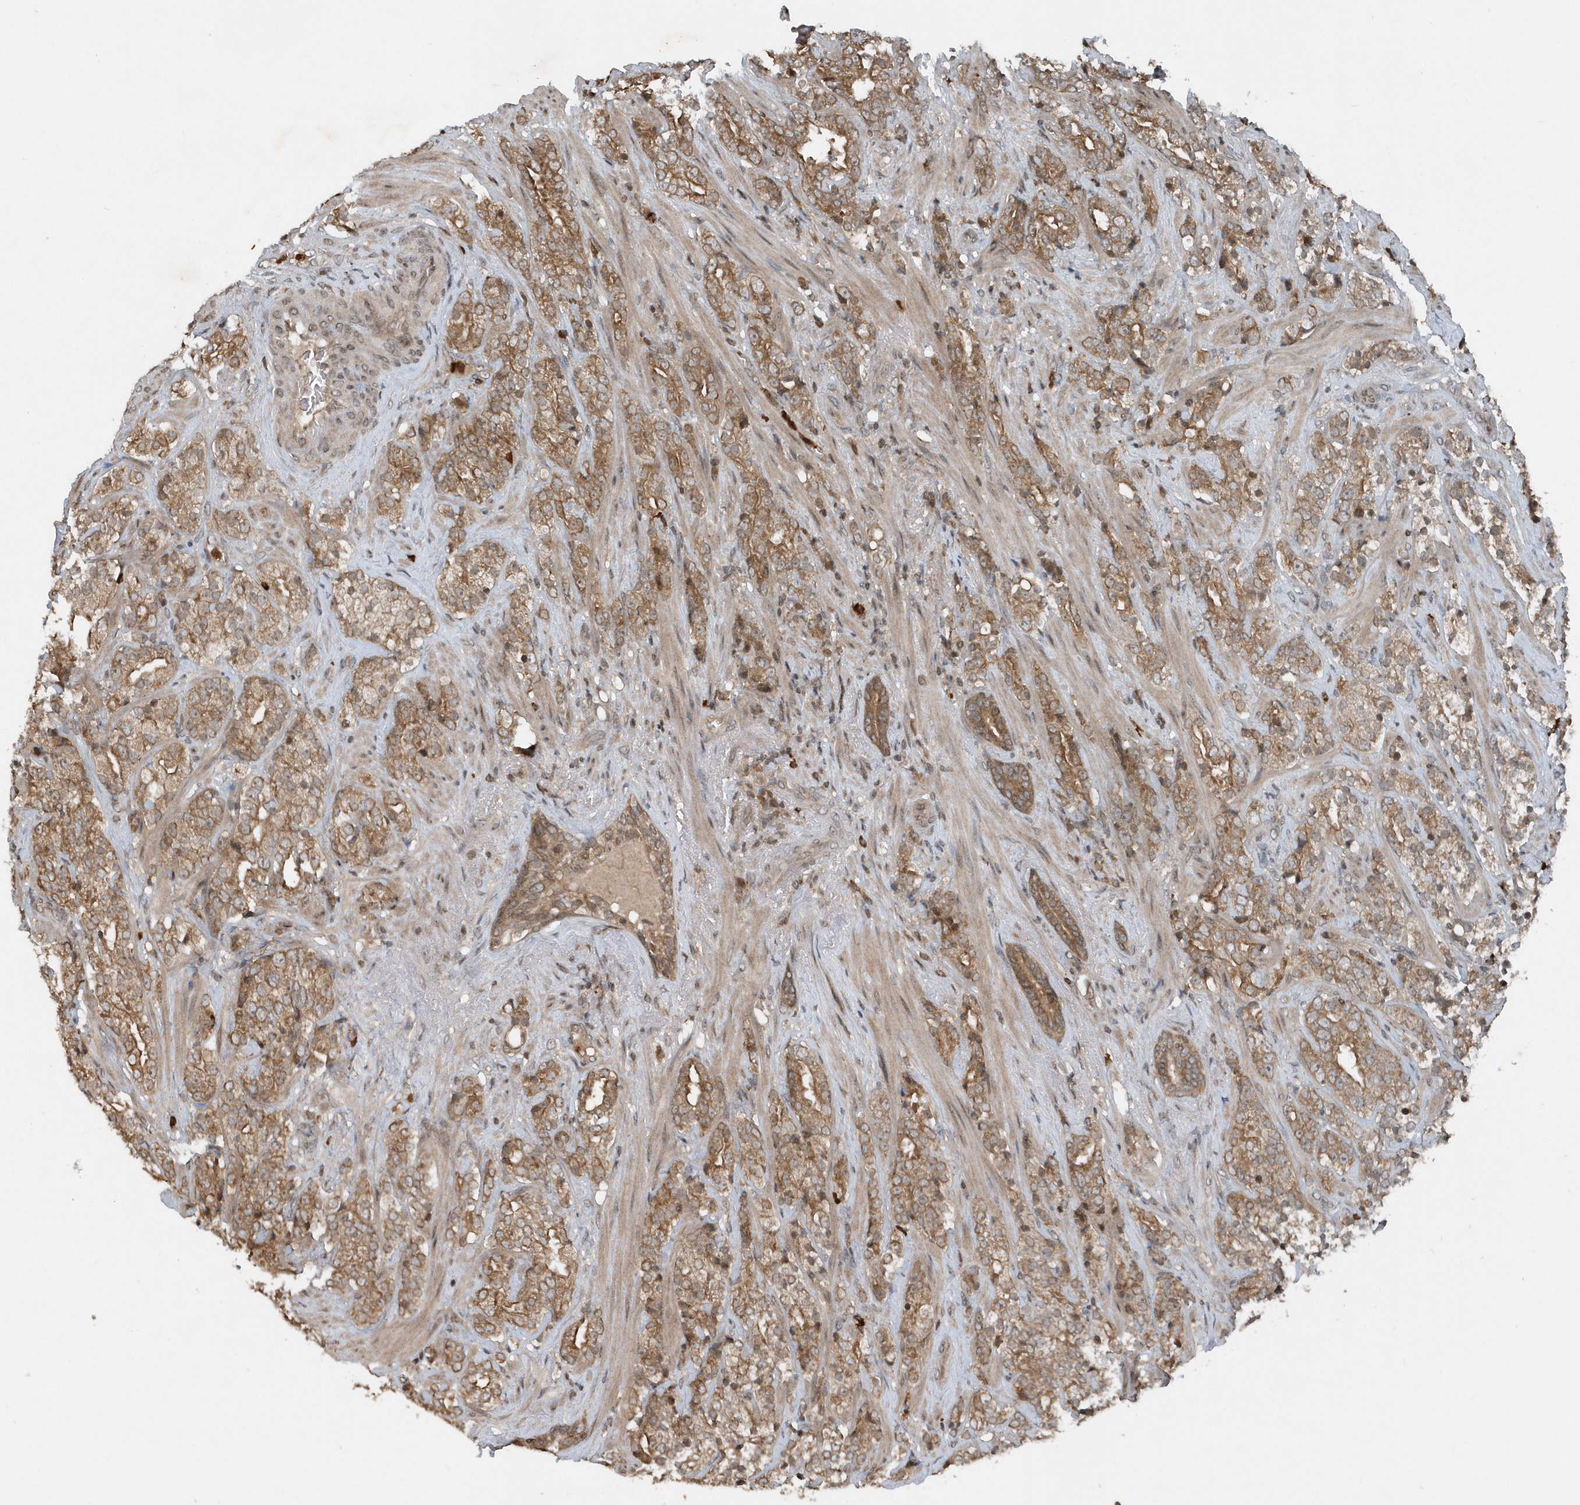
{"staining": {"intensity": "moderate", "quantity": ">75%", "location": "cytoplasmic/membranous"}, "tissue": "prostate cancer", "cell_type": "Tumor cells", "image_type": "cancer", "snomed": [{"axis": "morphology", "description": "Adenocarcinoma, High grade"}, {"axis": "topography", "description": "Prostate"}], "caption": "This micrograph exhibits adenocarcinoma (high-grade) (prostate) stained with immunohistochemistry (IHC) to label a protein in brown. The cytoplasmic/membranous of tumor cells show moderate positivity for the protein. Nuclei are counter-stained blue.", "gene": "EIF2B1", "patient": {"sex": "male", "age": 71}}